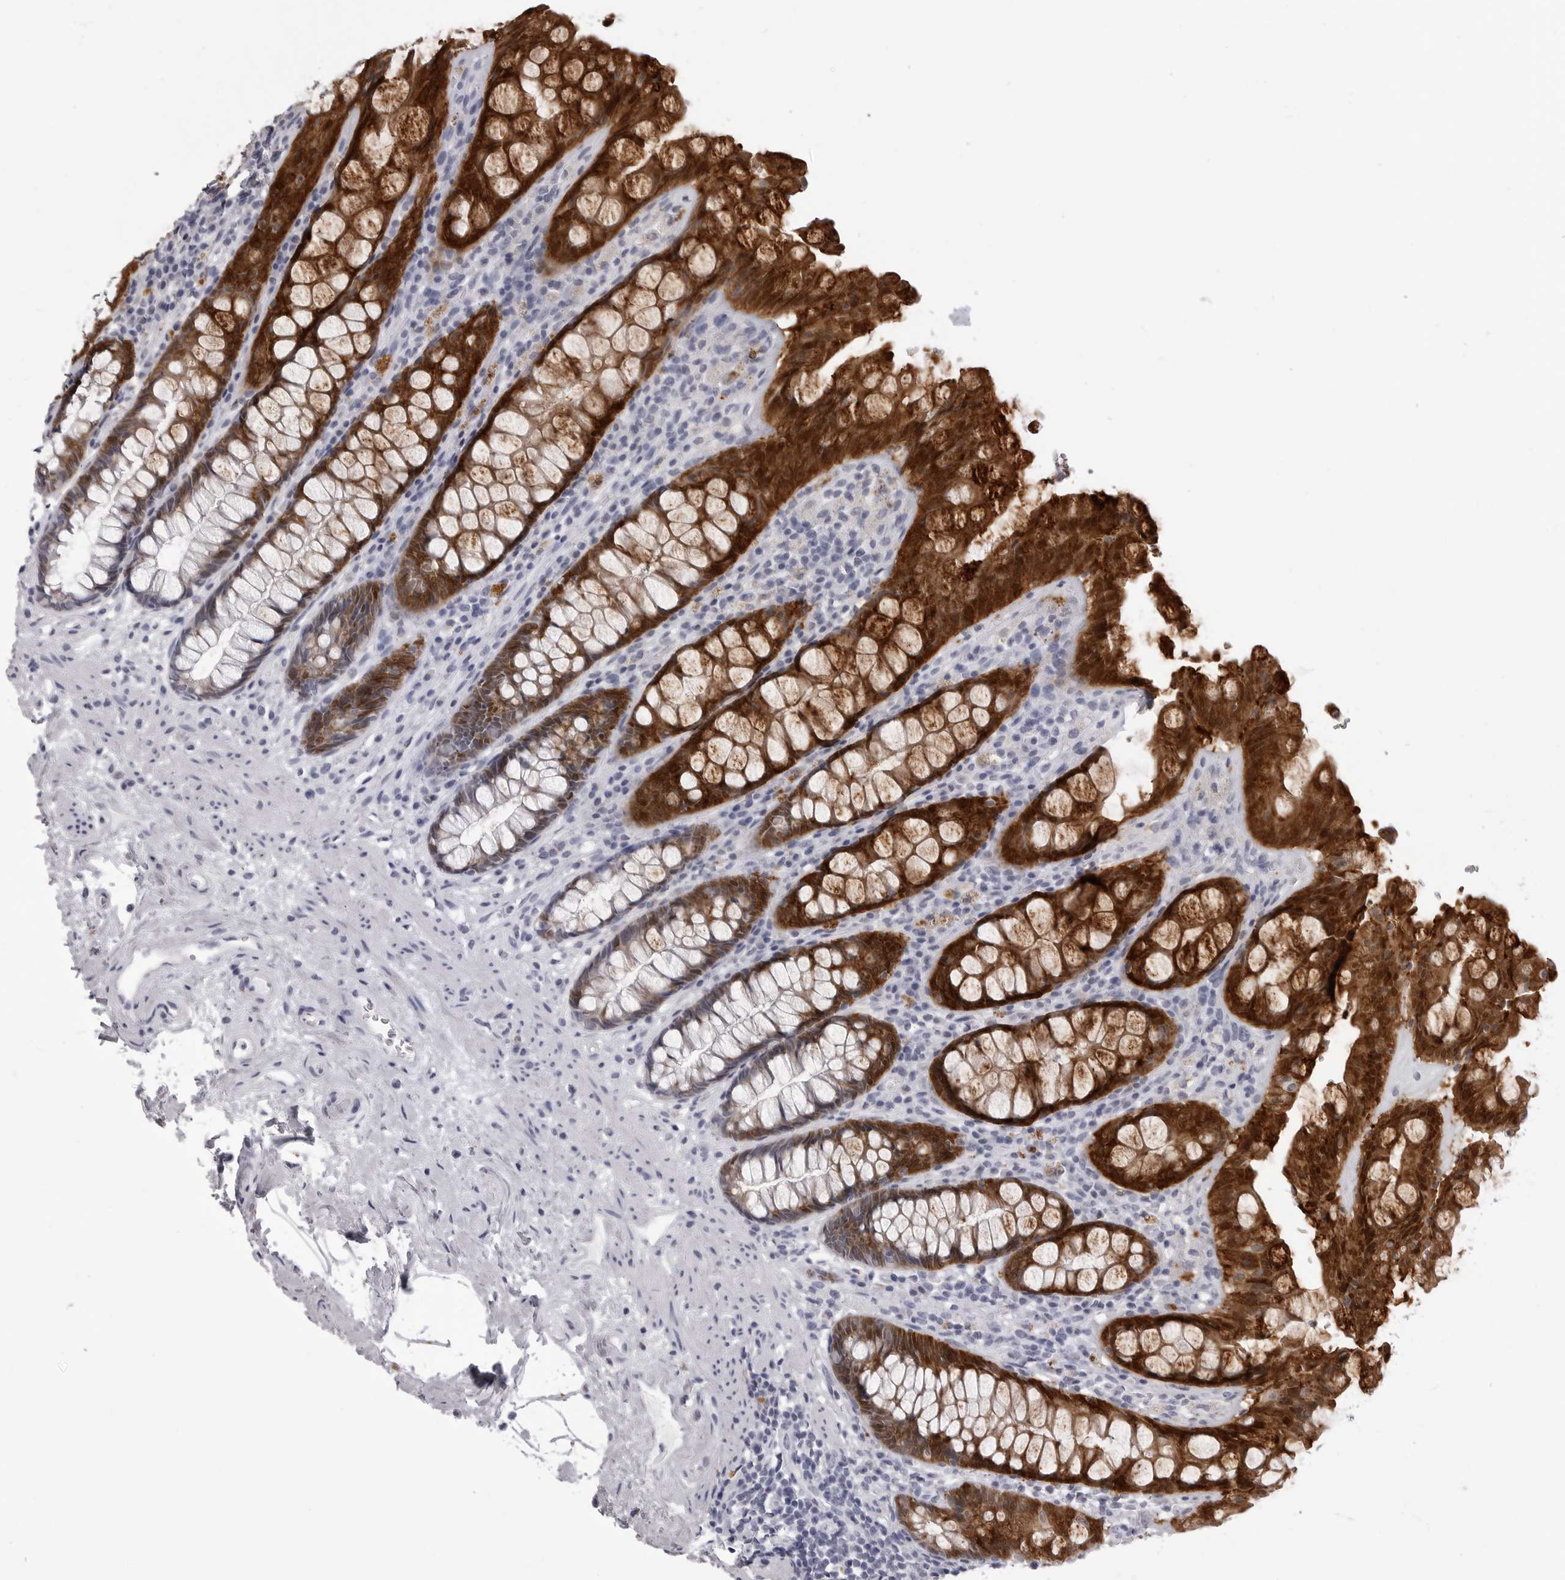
{"staining": {"intensity": "strong", "quantity": ">75%", "location": "cytoplasmic/membranous"}, "tissue": "rectum", "cell_type": "Glandular cells", "image_type": "normal", "snomed": [{"axis": "morphology", "description": "Normal tissue, NOS"}, {"axis": "topography", "description": "Rectum"}], "caption": "Strong cytoplasmic/membranous expression for a protein is identified in approximately >75% of glandular cells of benign rectum using immunohistochemistry.", "gene": "LGALS4", "patient": {"sex": "male", "age": 64}}